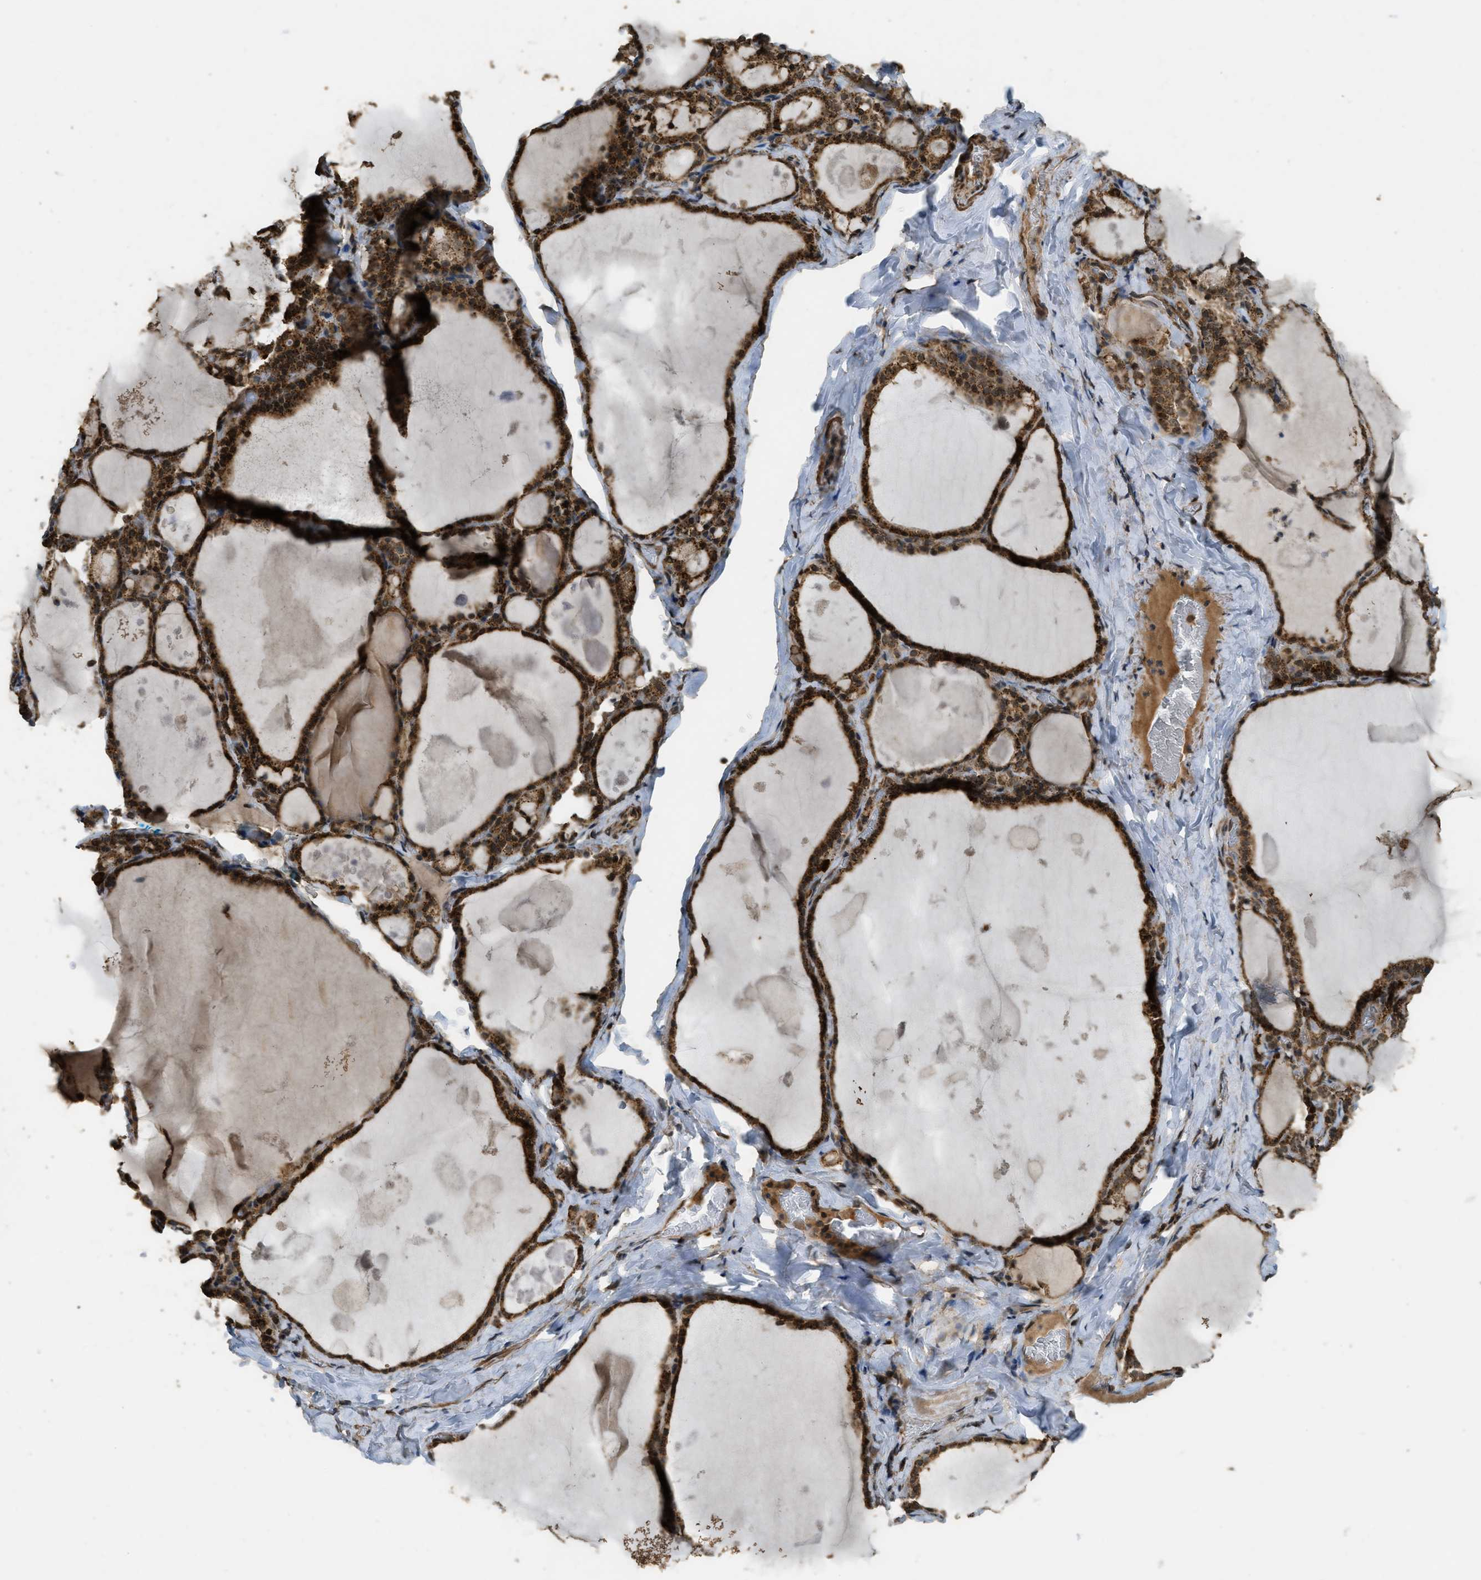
{"staining": {"intensity": "strong", "quantity": ">75%", "location": "cytoplasmic/membranous"}, "tissue": "thyroid gland", "cell_type": "Glandular cells", "image_type": "normal", "snomed": [{"axis": "morphology", "description": "Normal tissue, NOS"}, {"axis": "topography", "description": "Thyroid gland"}], "caption": "About >75% of glandular cells in normal human thyroid gland show strong cytoplasmic/membranous protein expression as visualized by brown immunohistochemical staining.", "gene": "CTPS1", "patient": {"sex": "male", "age": 56}}